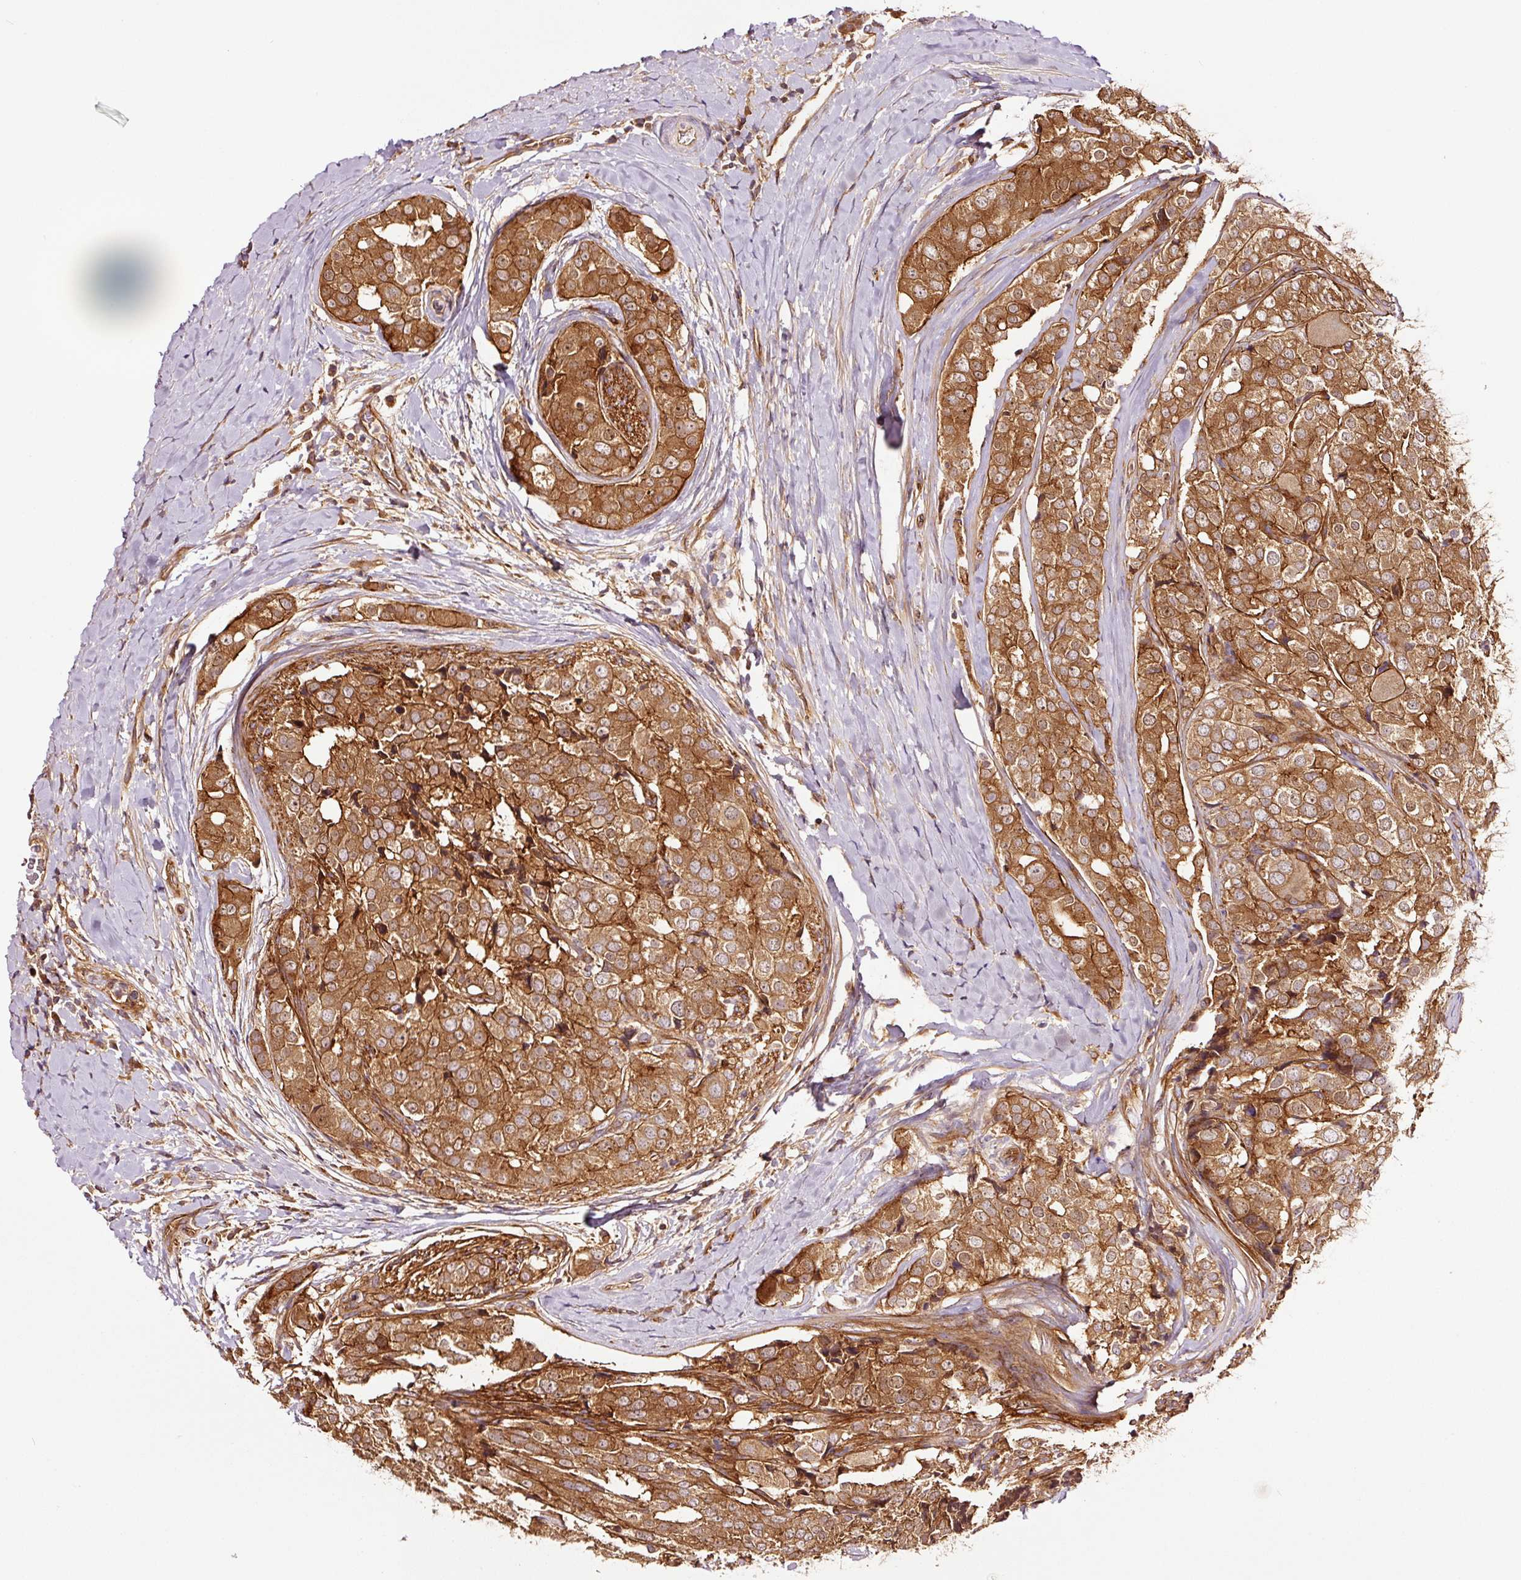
{"staining": {"intensity": "moderate", "quantity": ">75%", "location": "cytoplasmic/membranous"}, "tissue": "prostate cancer", "cell_type": "Tumor cells", "image_type": "cancer", "snomed": [{"axis": "morphology", "description": "Adenocarcinoma, High grade"}, {"axis": "topography", "description": "Prostate"}], "caption": "Brown immunohistochemical staining in high-grade adenocarcinoma (prostate) exhibits moderate cytoplasmic/membranous staining in approximately >75% of tumor cells.", "gene": "METAP1", "patient": {"sex": "male", "age": 49}}